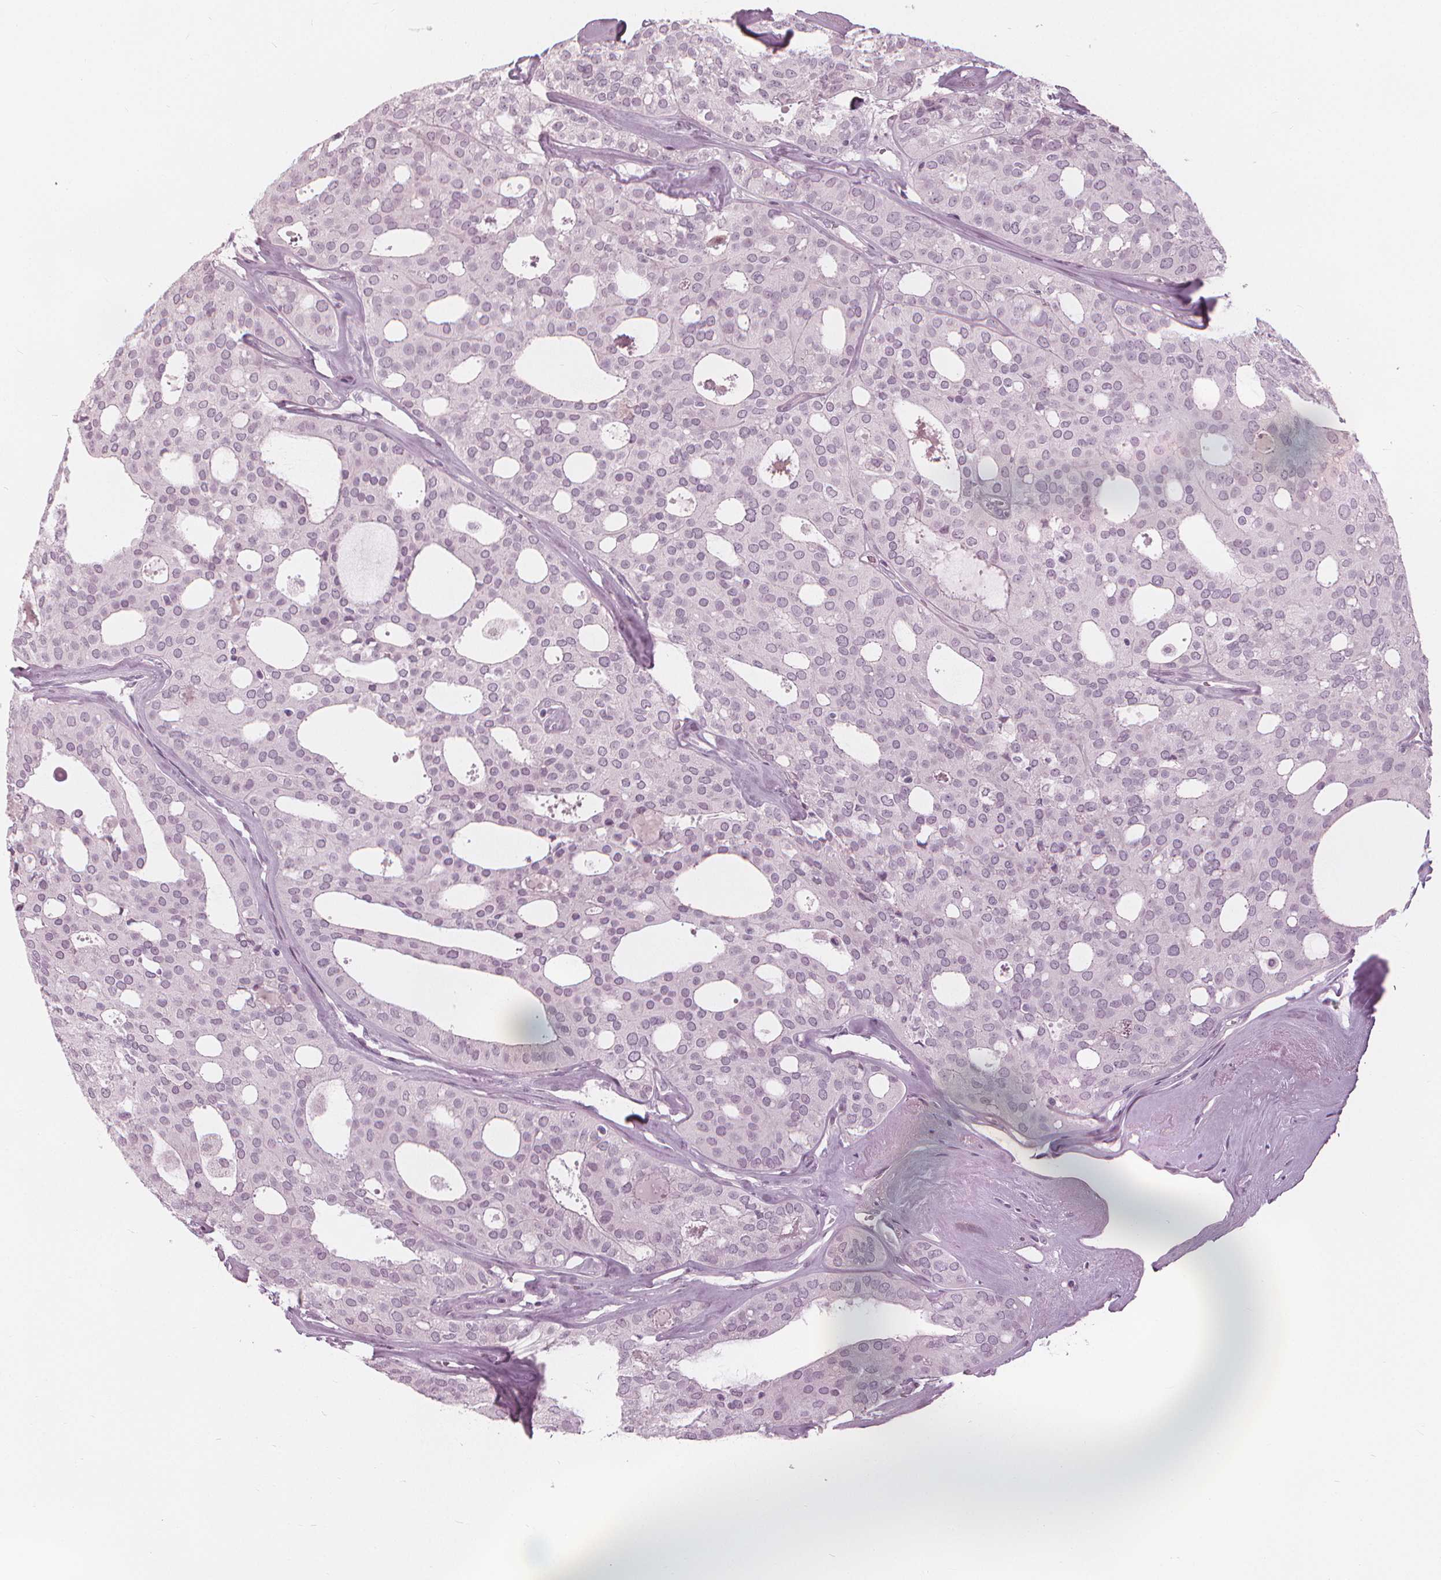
{"staining": {"intensity": "negative", "quantity": "none", "location": "none"}, "tissue": "thyroid cancer", "cell_type": "Tumor cells", "image_type": "cancer", "snomed": [{"axis": "morphology", "description": "Follicular adenoma carcinoma, NOS"}, {"axis": "topography", "description": "Thyroid gland"}], "caption": "Tumor cells are negative for brown protein staining in thyroid cancer (follicular adenoma carcinoma).", "gene": "PAEP", "patient": {"sex": "male", "age": 75}}